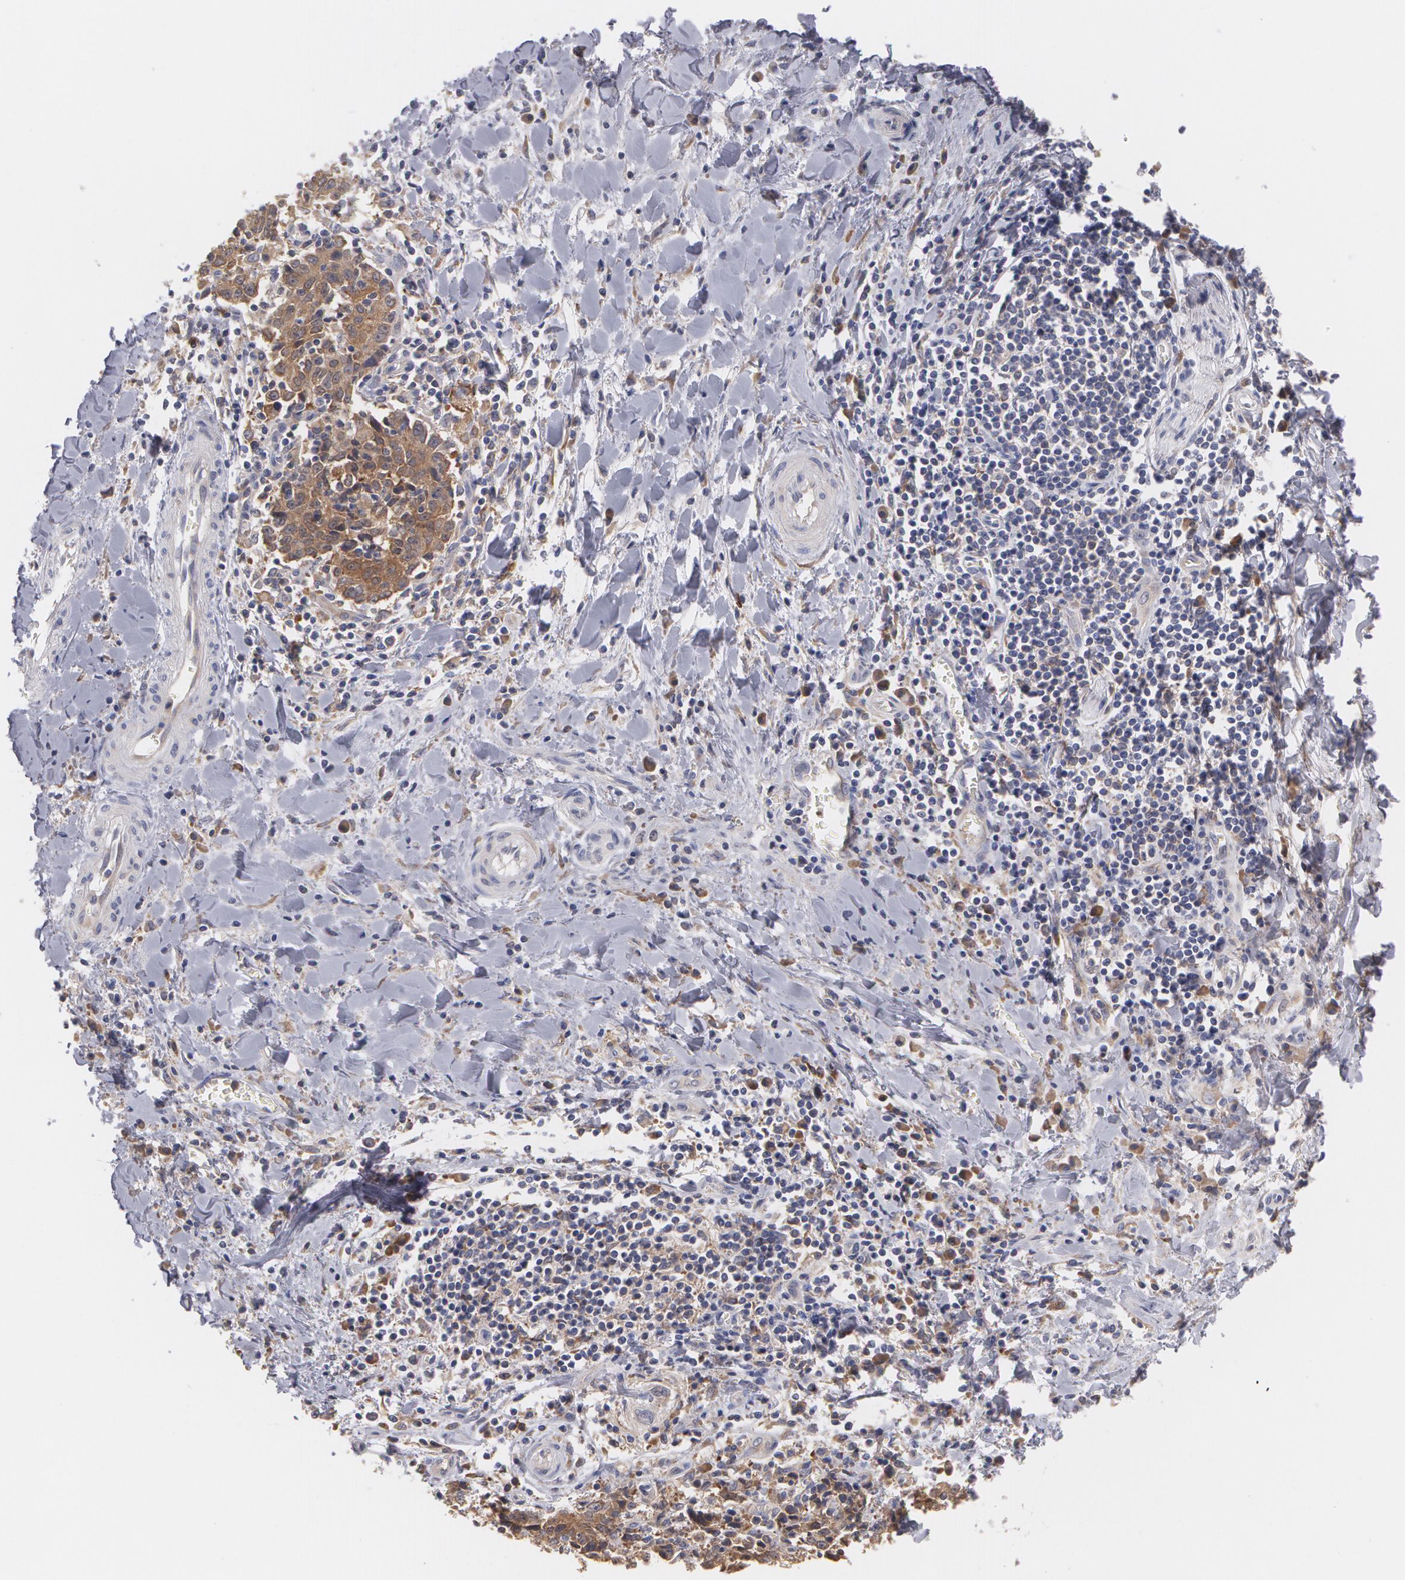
{"staining": {"intensity": "moderate", "quantity": ">75%", "location": "cytoplasmic/membranous"}, "tissue": "liver cancer", "cell_type": "Tumor cells", "image_type": "cancer", "snomed": [{"axis": "morphology", "description": "Cholangiocarcinoma"}, {"axis": "topography", "description": "Liver"}], "caption": "Tumor cells demonstrate medium levels of moderate cytoplasmic/membranous expression in about >75% of cells in human liver cholangiocarcinoma. Immunohistochemistry stains the protein of interest in brown and the nuclei are stained blue.", "gene": "MTHFD1", "patient": {"sex": "male", "age": 57}}